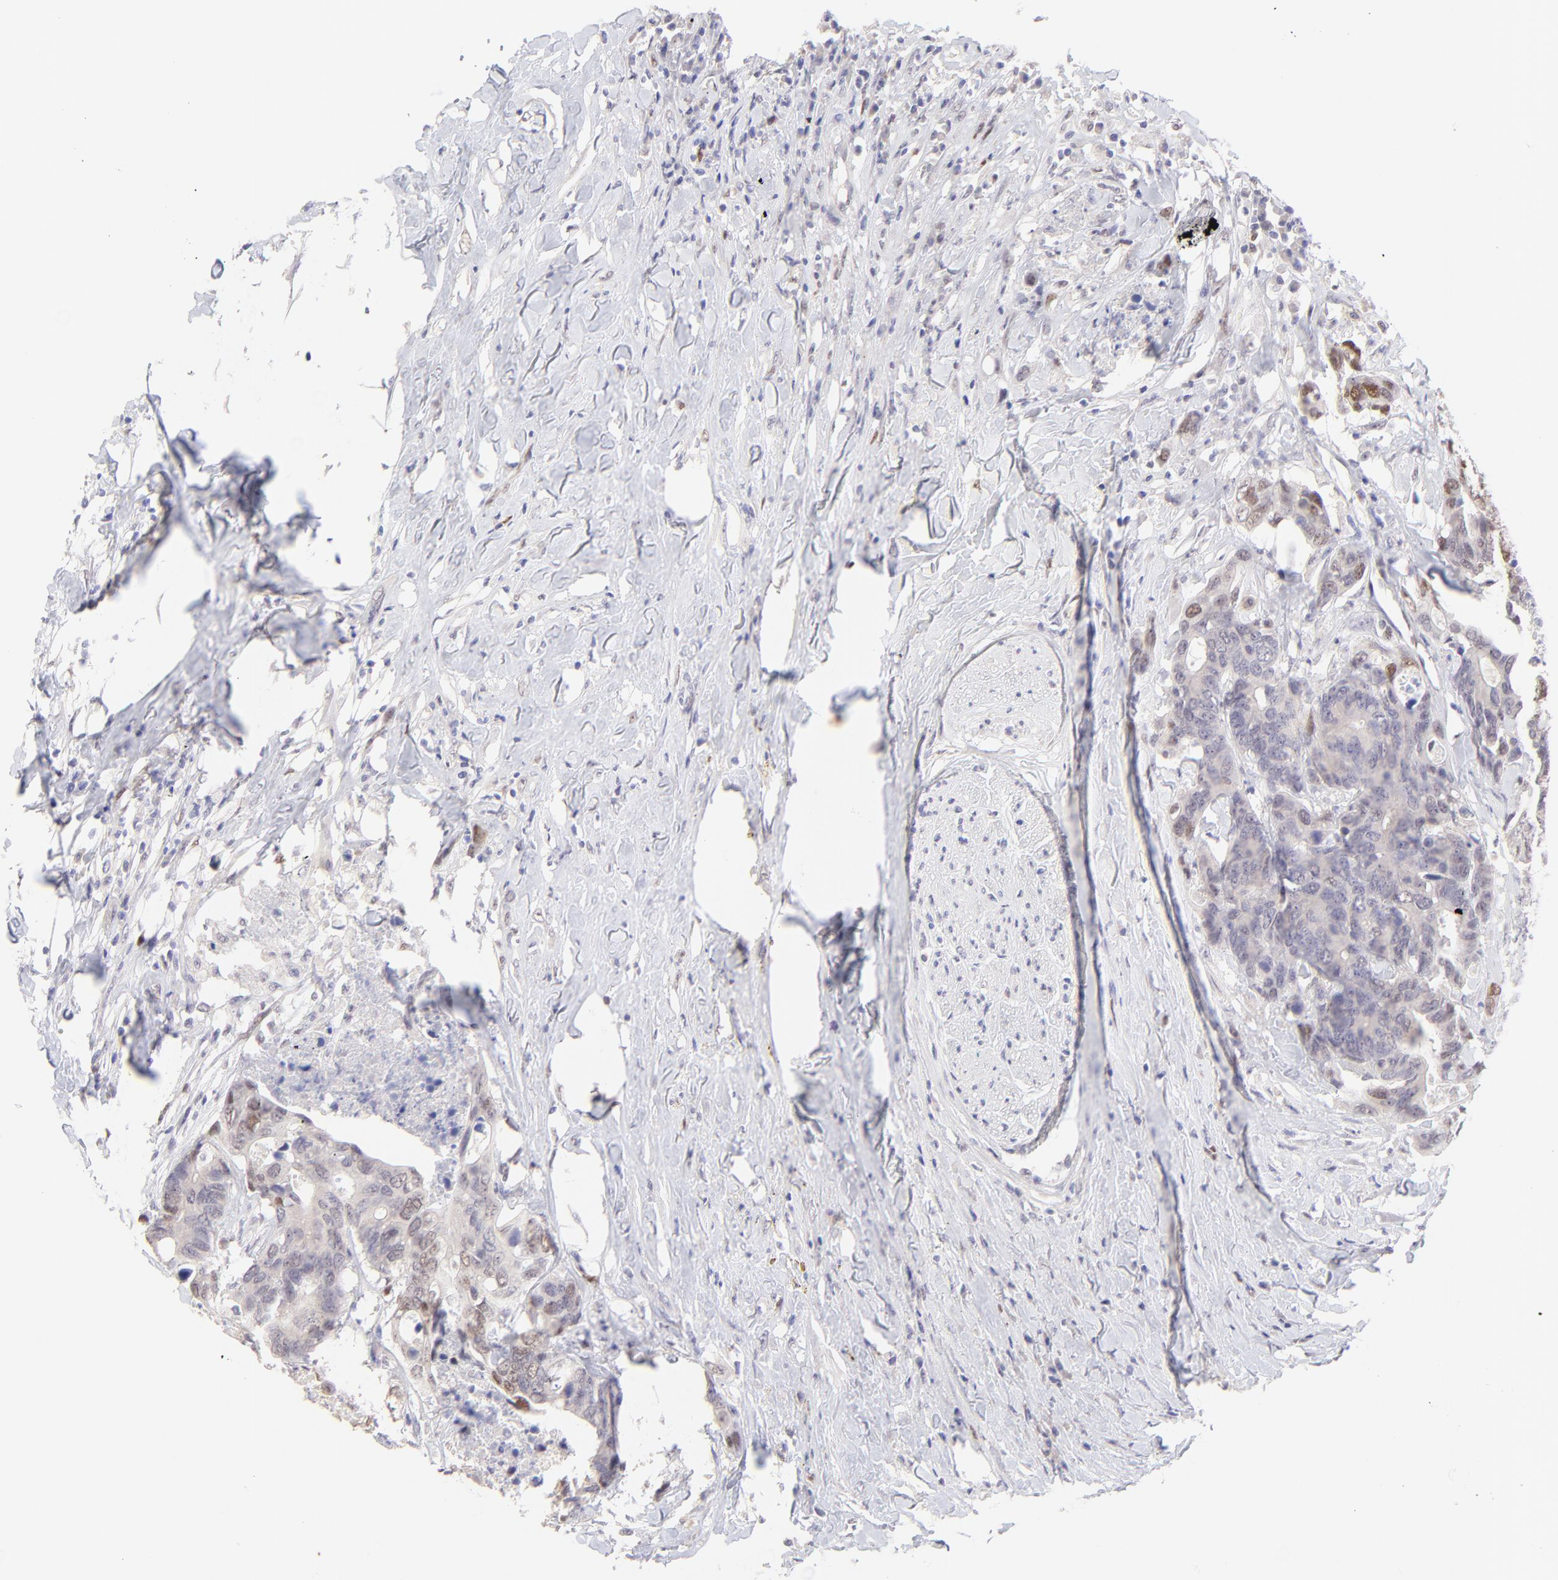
{"staining": {"intensity": "moderate", "quantity": "<25%", "location": "nuclear"}, "tissue": "colorectal cancer", "cell_type": "Tumor cells", "image_type": "cancer", "snomed": [{"axis": "morphology", "description": "Adenocarcinoma, NOS"}, {"axis": "topography", "description": "Rectum"}], "caption": "Approximately <25% of tumor cells in human adenocarcinoma (colorectal) demonstrate moderate nuclear protein expression as visualized by brown immunohistochemical staining.", "gene": "KLF4", "patient": {"sex": "male", "age": 55}}